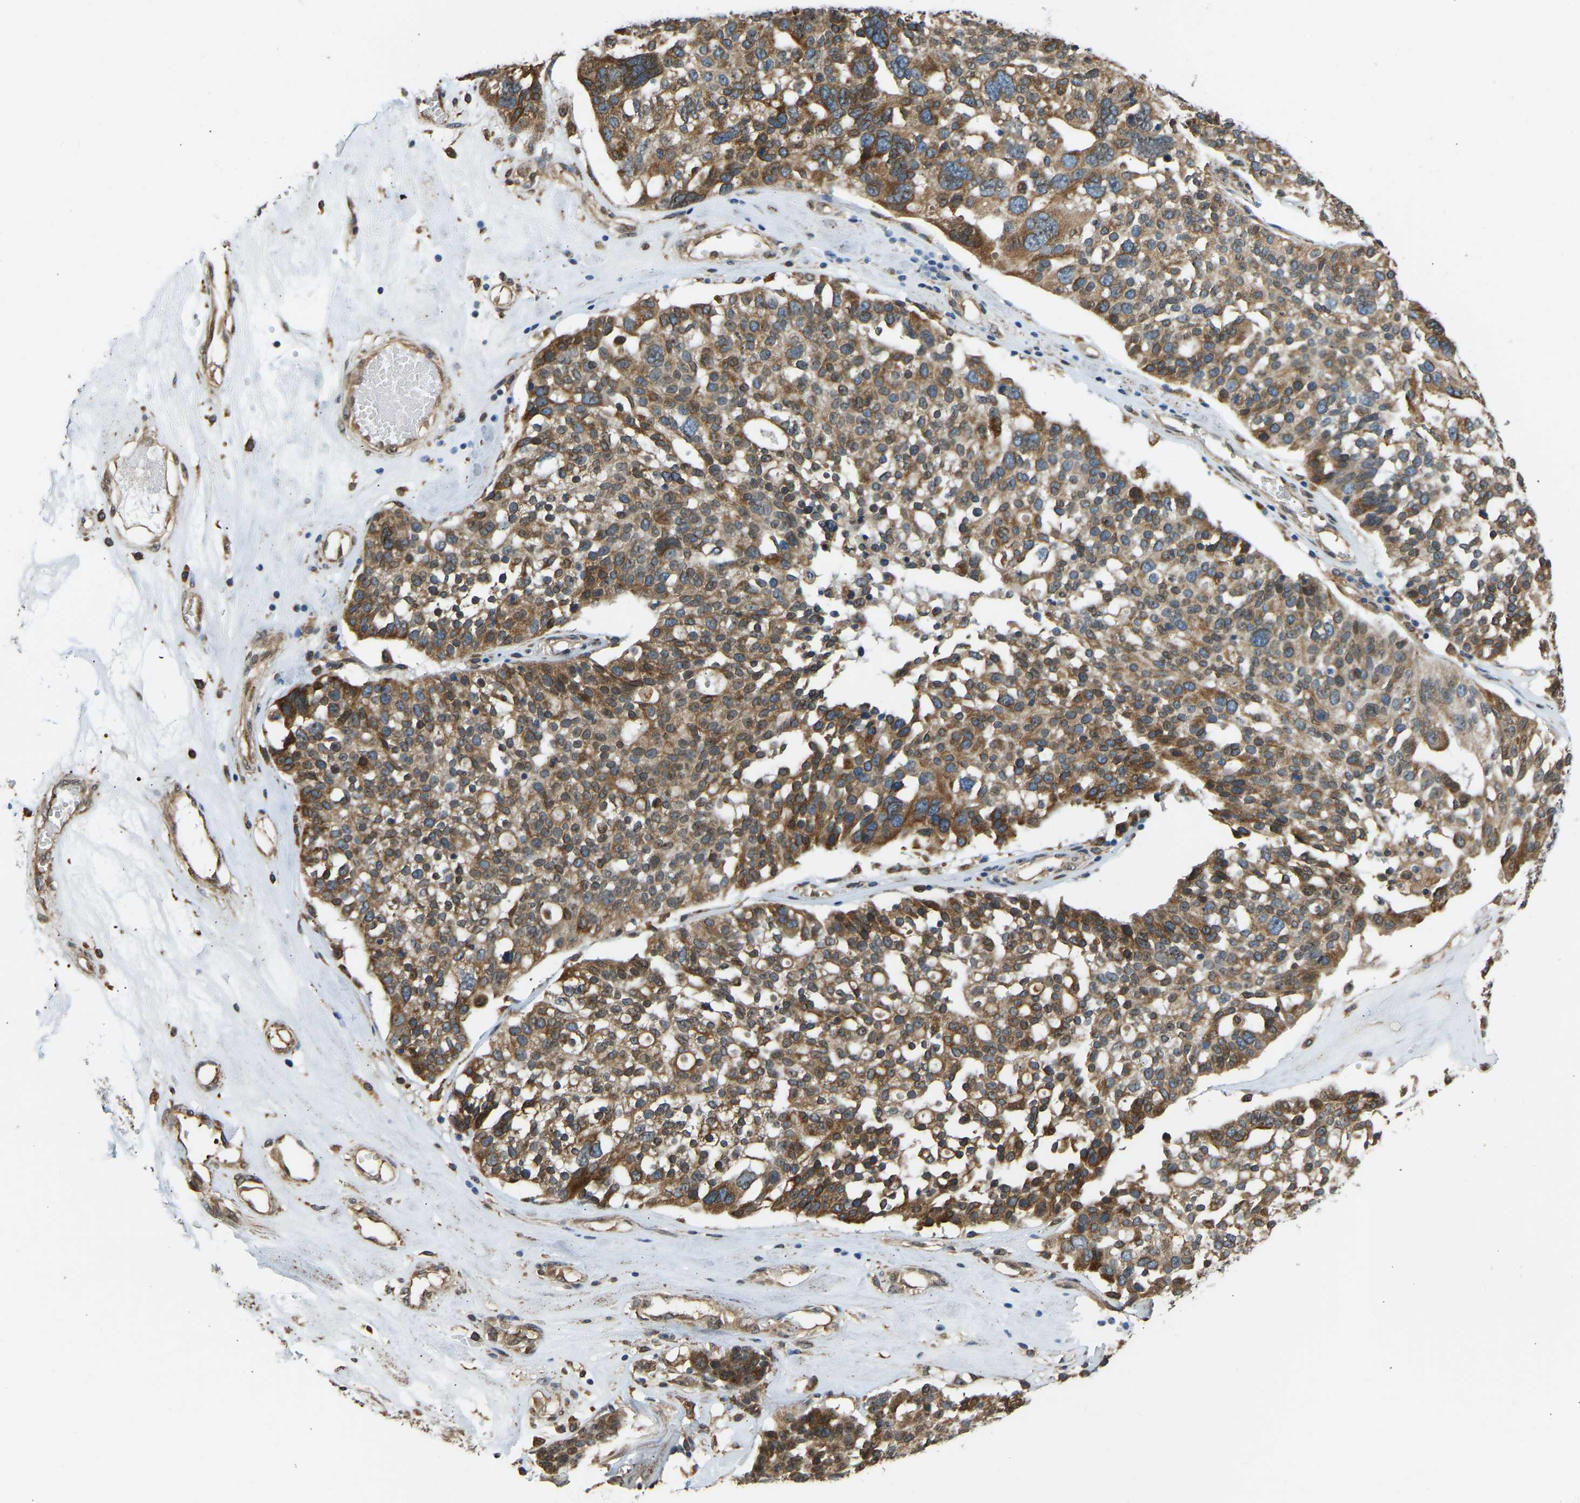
{"staining": {"intensity": "strong", "quantity": ">75%", "location": "cytoplasmic/membranous"}, "tissue": "ovarian cancer", "cell_type": "Tumor cells", "image_type": "cancer", "snomed": [{"axis": "morphology", "description": "Cystadenocarcinoma, serous, NOS"}, {"axis": "topography", "description": "Ovary"}], "caption": "DAB immunohistochemical staining of ovarian cancer reveals strong cytoplasmic/membranous protein staining in about >75% of tumor cells.", "gene": "OS9", "patient": {"sex": "female", "age": 59}}